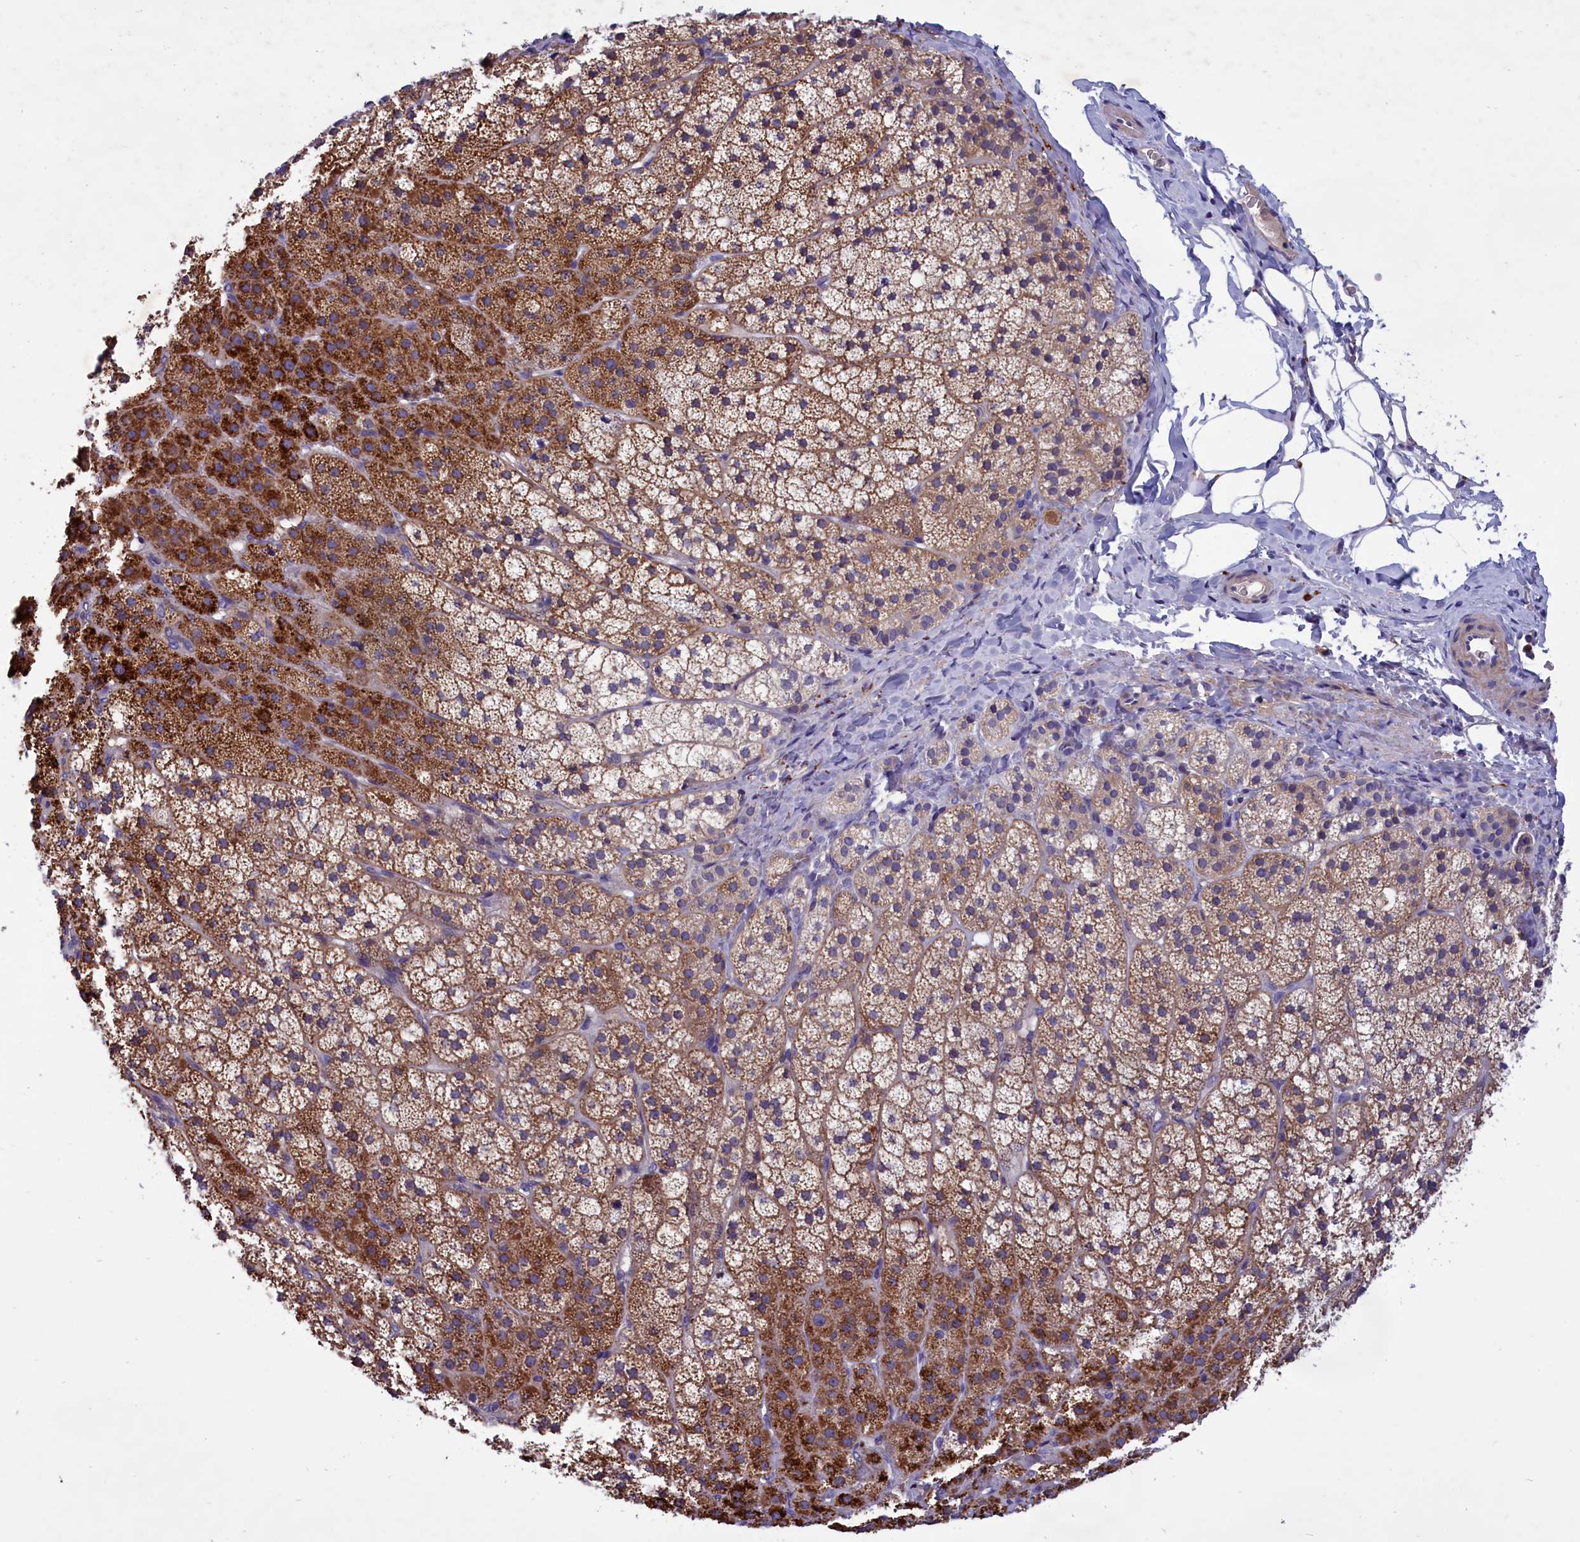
{"staining": {"intensity": "strong", "quantity": "25%-75%", "location": "cytoplasmic/membranous"}, "tissue": "adrenal gland", "cell_type": "Glandular cells", "image_type": "normal", "snomed": [{"axis": "morphology", "description": "Normal tissue, NOS"}, {"axis": "topography", "description": "Adrenal gland"}], "caption": "The photomicrograph shows staining of unremarkable adrenal gland, revealing strong cytoplasmic/membranous protein positivity (brown color) within glandular cells. The protein of interest is shown in brown color, while the nuclei are stained blue.", "gene": "AMDHD2", "patient": {"sex": "female", "age": 44}}